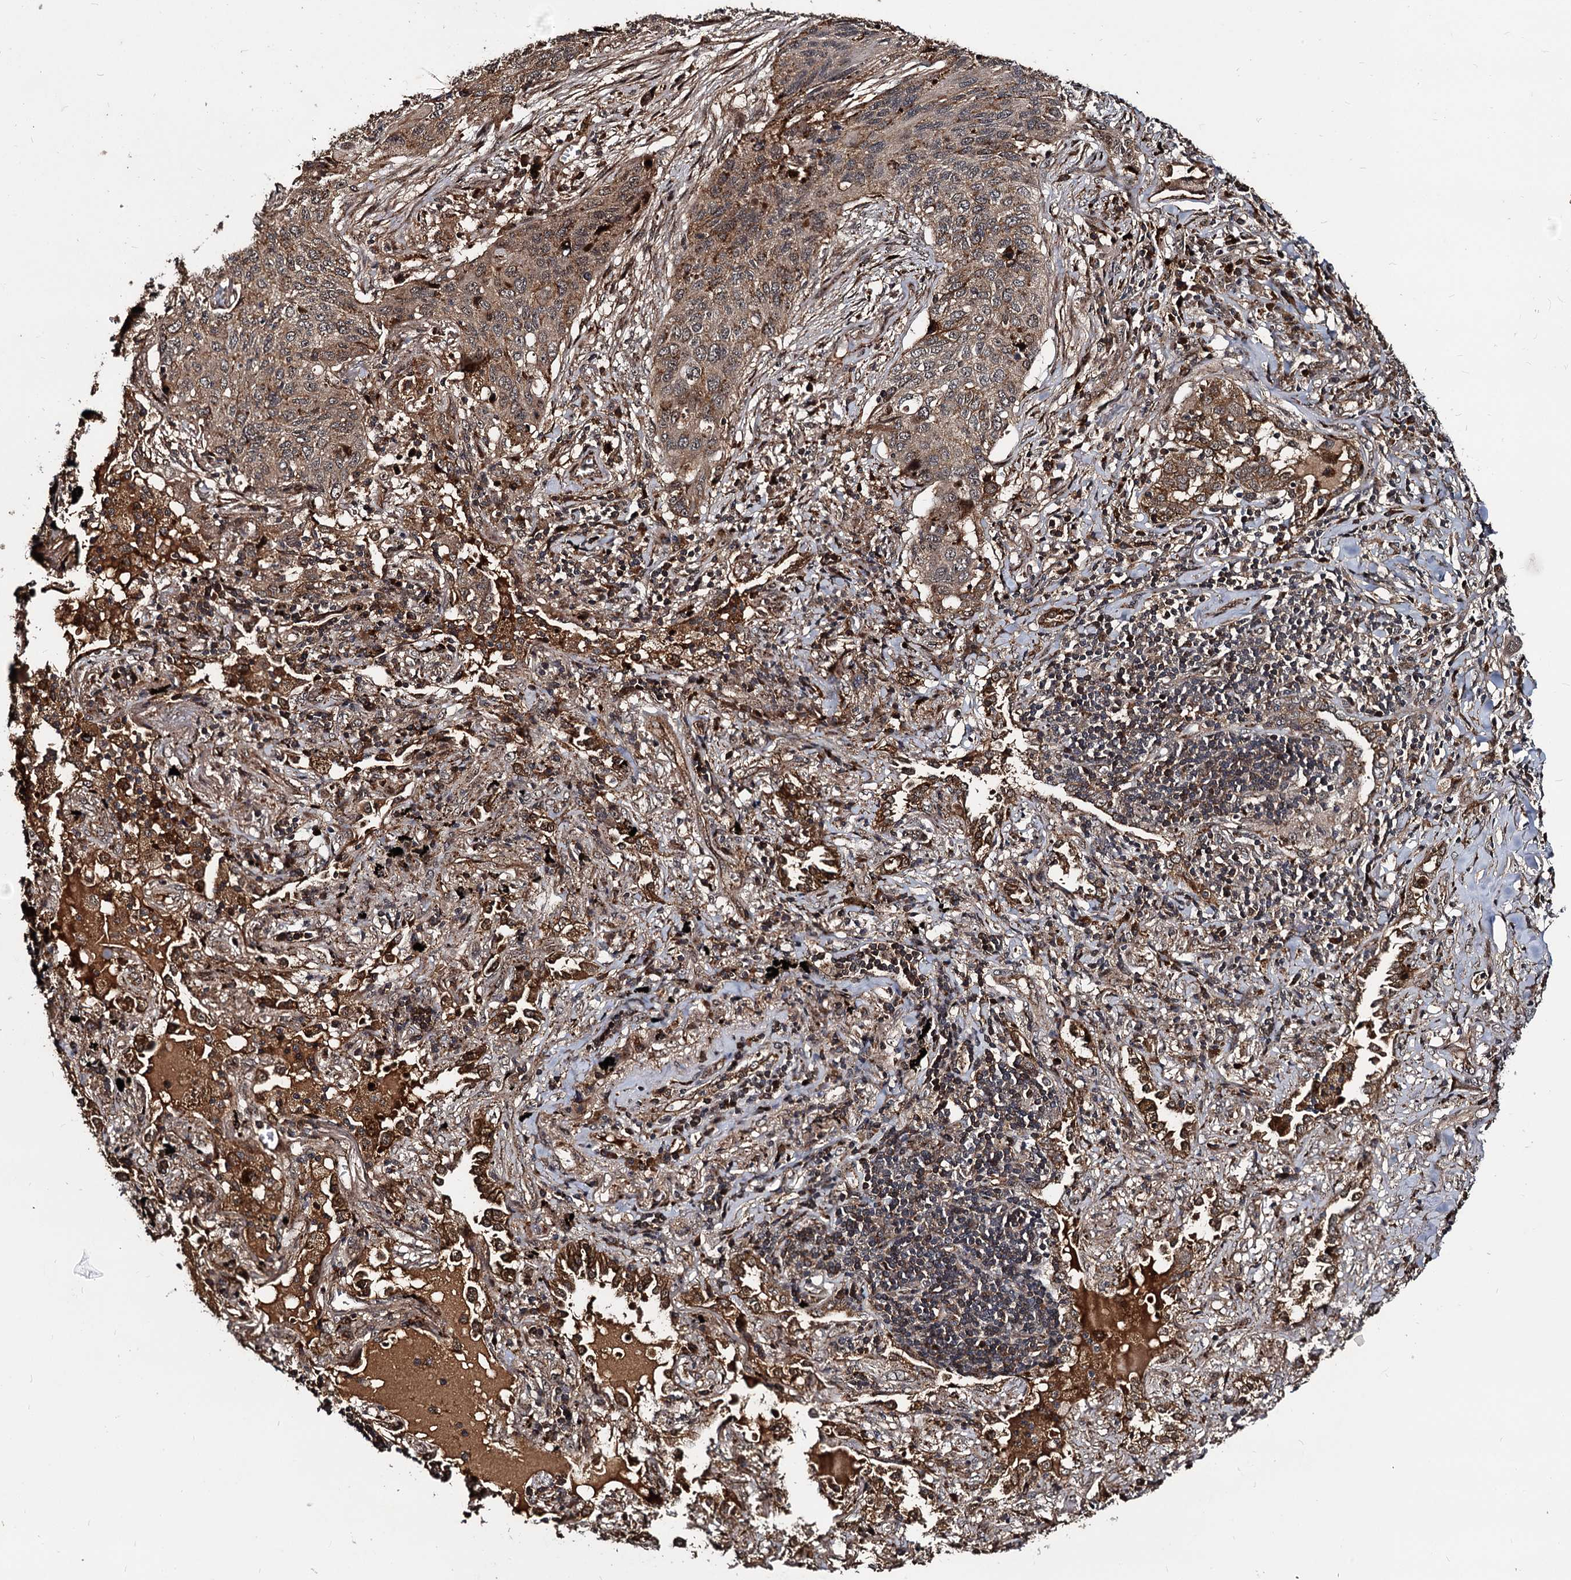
{"staining": {"intensity": "moderate", "quantity": "25%-75%", "location": "cytoplasmic/membranous"}, "tissue": "lung cancer", "cell_type": "Tumor cells", "image_type": "cancer", "snomed": [{"axis": "morphology", "description": "Squamous cell carcinoma, NOS"}, {"axis": "topography", "description": "Lung"}], "caption": "Lung squamous cell carcinoma stained with a brown dye shows moderate cytoplasmic/membranous positive positivity in about 25%-75% of tumor cells.", "gene": "CEP192", "patient": {"sex": "female", "age": 63}}